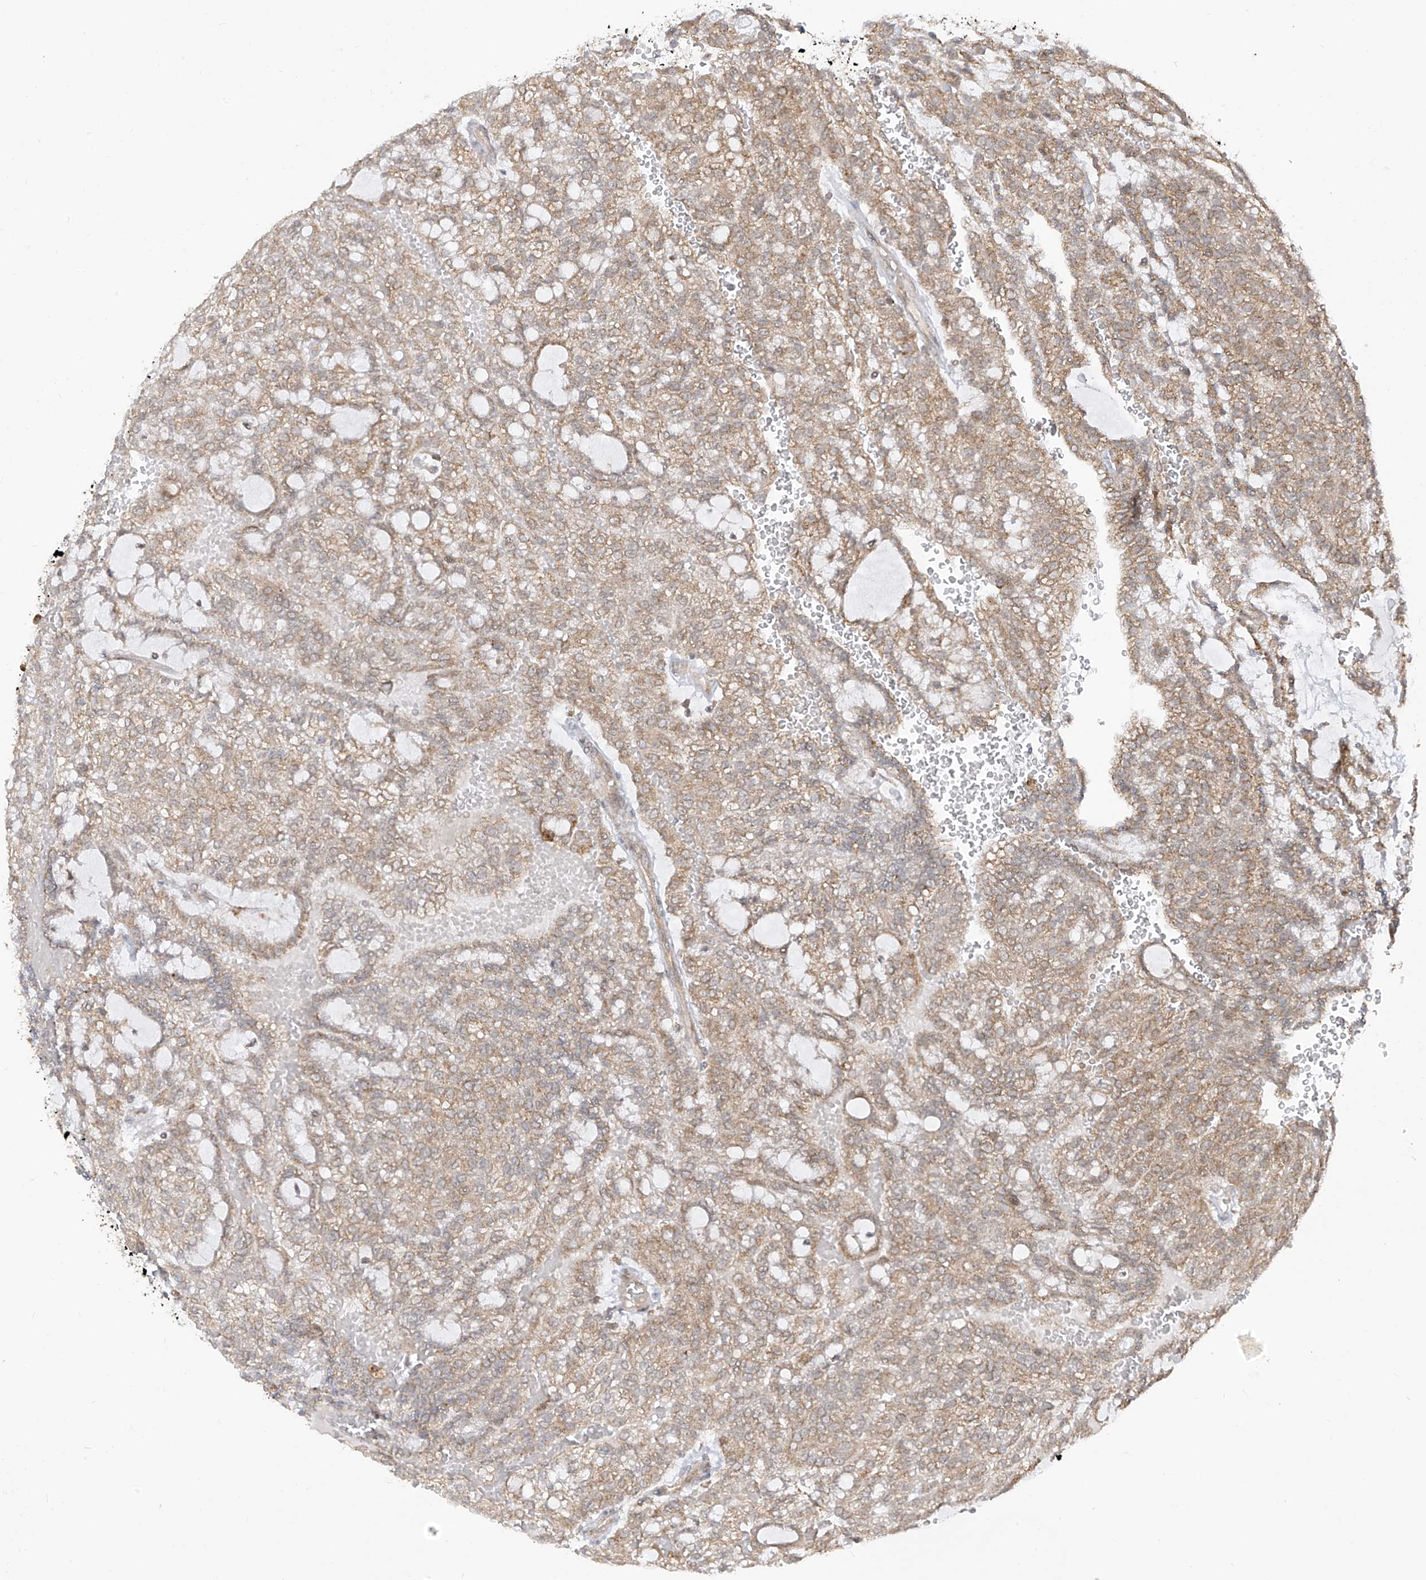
{"staining": {"intensity": "weak", "quantity": "25%-75%", "location": "cytoplasmic/membranous"}, "tissue": "renal cancer", "cell_type": "Tumor cells", "image_type": "cancer", "snomed": [{"axis": "morphology", "description": "Adenocarcinoma, NOS"}, {"axis": "topography", "description": "Kidney"}], "caption": "An immunohistochemistry (IHC) image of neoplastic tissue is shown. Protein staining in brown labels weak cytoplasmic/membranous positivity in renal adenocarcinoma within tumor cells.", "gene": "PDE11A", "patient": {"sex": "male", "age": 63}}